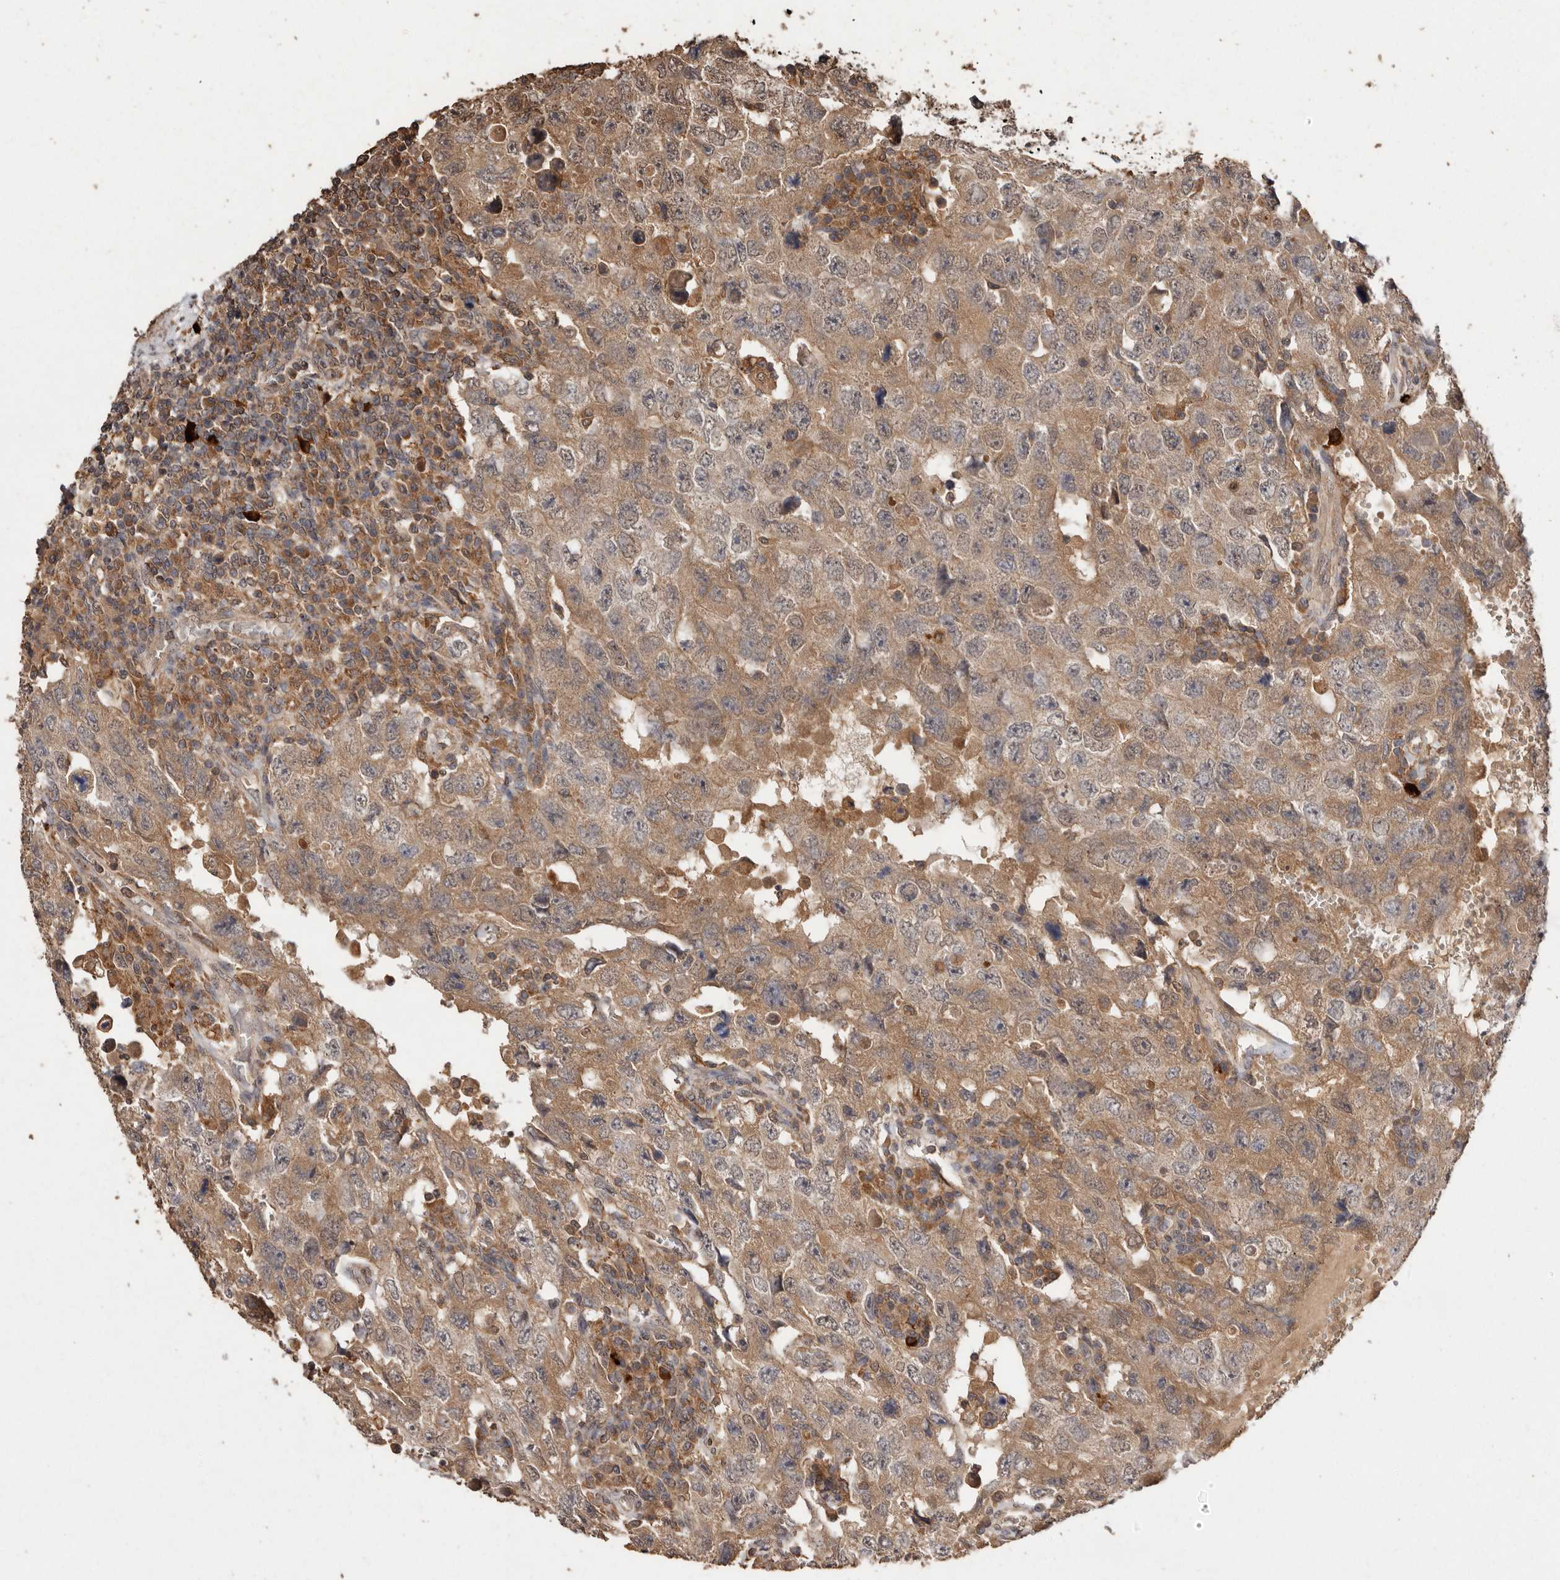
{"staining": {"intensity": "moderate", "quantity": ">75%", "location": "cytoplasmic/membranous"}, "tissue": "testis cancer", "cell_type": "Tumor cells", "image_type": "cancer", "snomed": [{"axis": "morphology", "description": "Carcinoma, Embryonal, NOS"}, {"axis": "topography", "description": "Testis"}], "caption": "The immunohistochemical stain highlights moderate cytoplasmic/membranous staining in tumor cells of embryonal carcinoma (testis) tissue.", "gene": "RWDD1", "patient": {"sex": "male", "age": 26}}